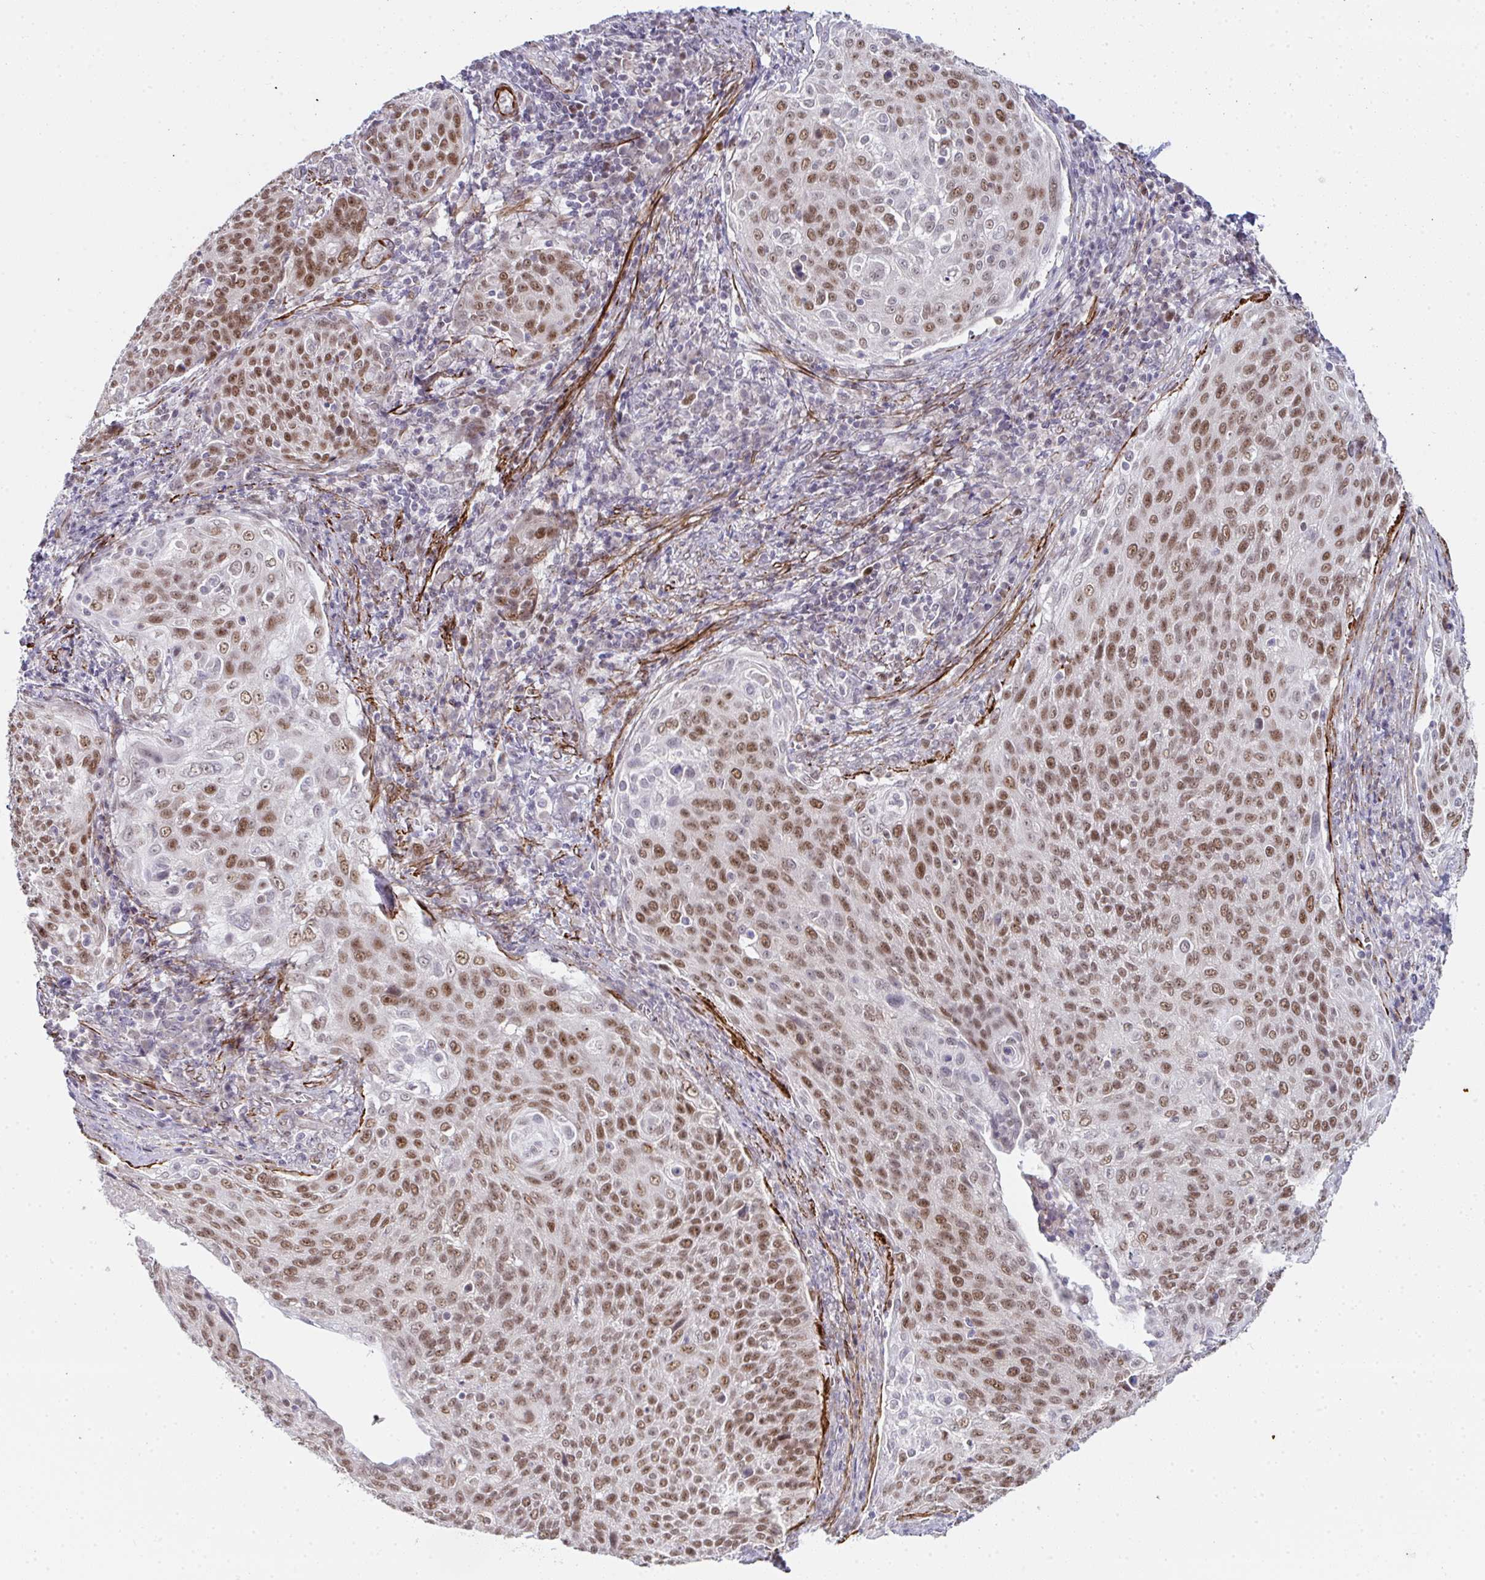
{"staining": {"intensity": "moderate", "quantity": ">75%", "location": "nuclear"}, "tissue": "cervical cancer", "cell_type": "Tumor cells", "image_type": "cancer", "snomed": [{"axis": "morphology", "description": "Squamous cell carcinoma, NOS"}, {"axis": "topography", "description": "Cervix"}], "caption": "High-magnification brightfield microscopy of cervical squamous cell carcinoma stained with DAB (brown) and counterstained with hematoxylin (blue). tumor cells exhibit moderate nuclear staining is seen in about>75% of cells. (brown staining indicates protein expression, while blue staining denotes nuclei).", "gene": "GINS2", "patient": {"sex": "female", "age": 31}}